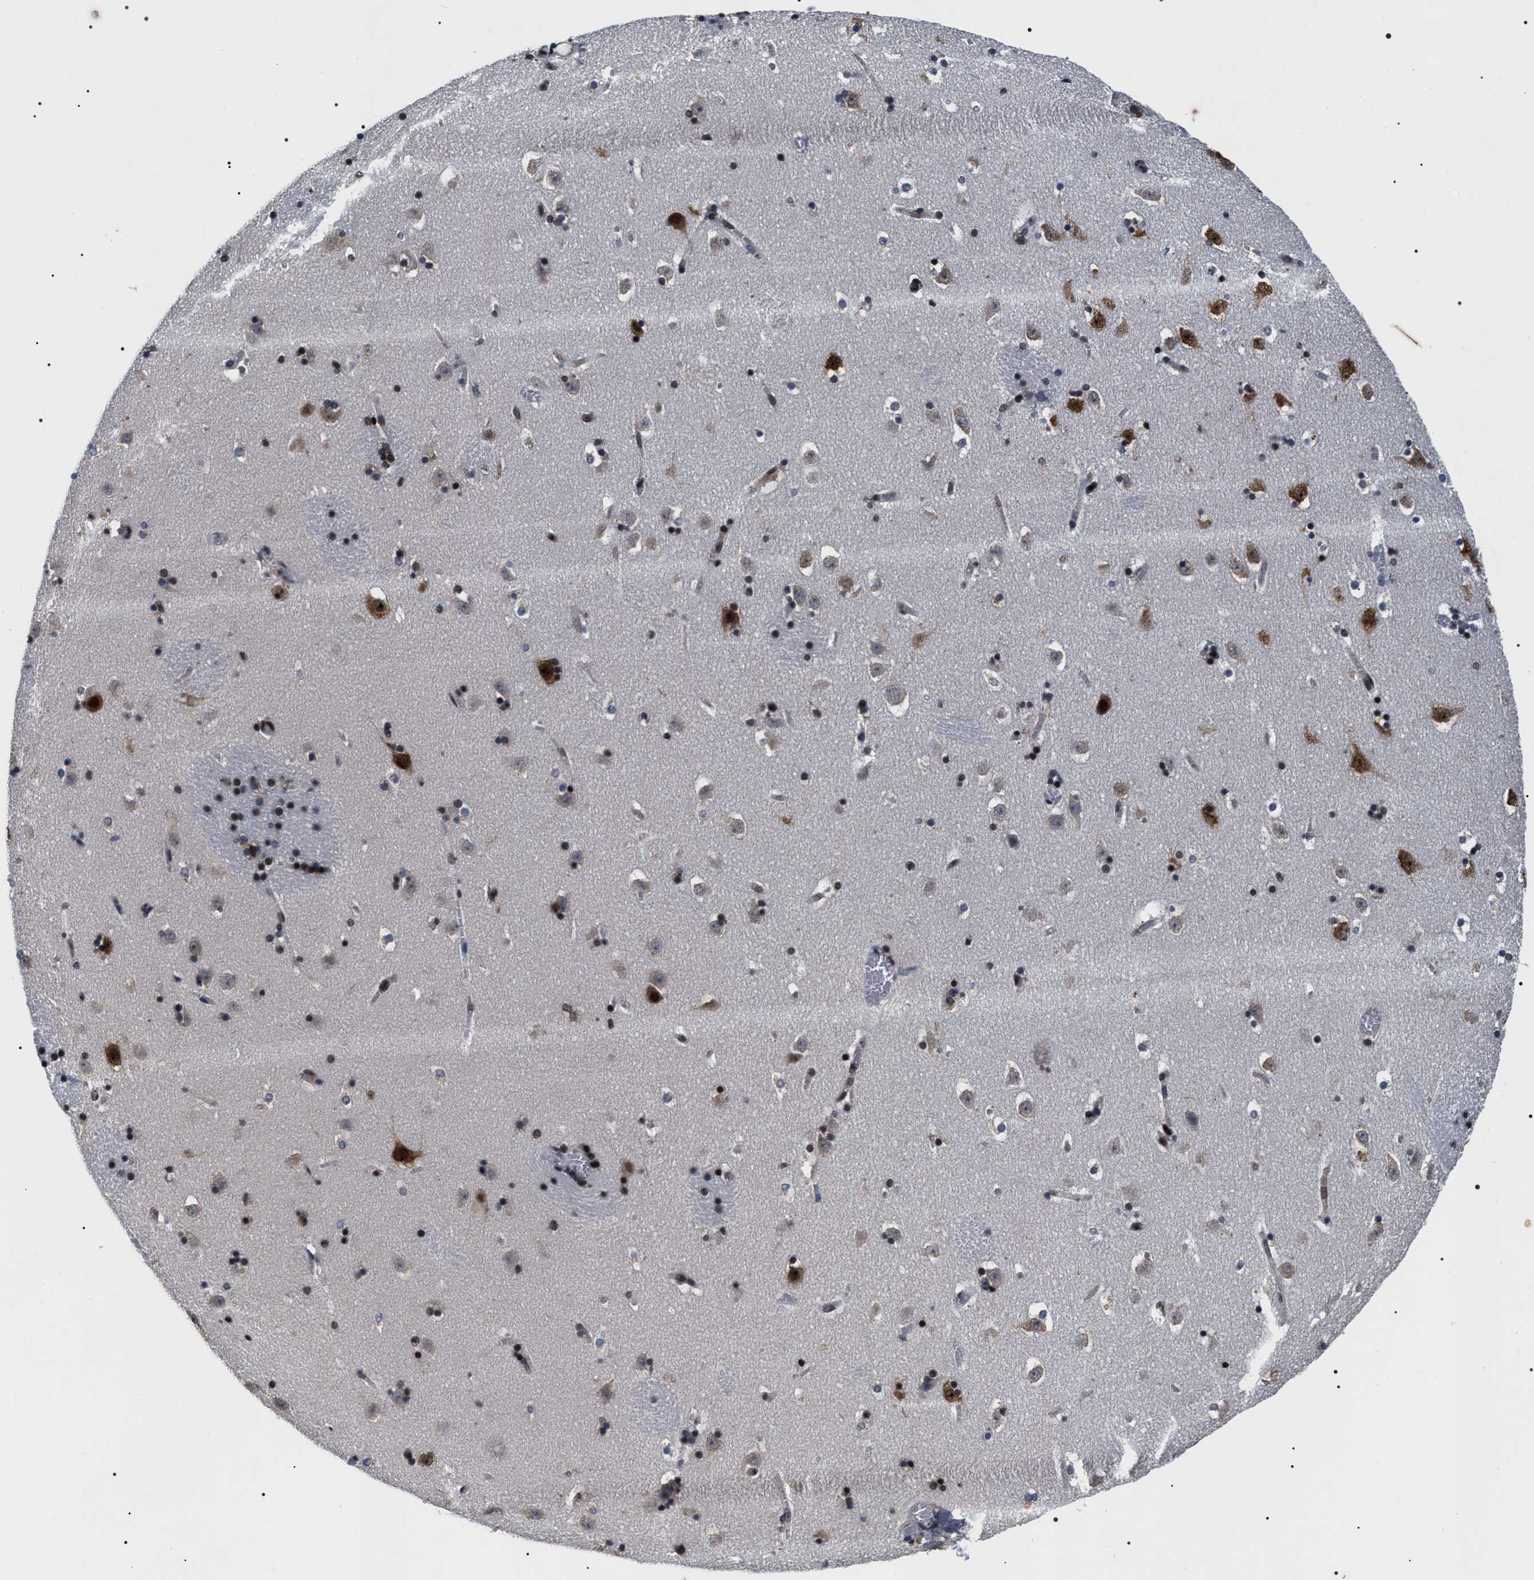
{"staining": {"intensity": "moderate", "quantity": "25%-75%", "location": "nuclear"}, "tissue": "caudate", "cell_type": "Glial cells", "image_type": "normal", "snomed": [{"axis": "morphology", "description": "Normal tissue, NOS"}, {"axis": "topography", "description": "Lateral ventricle wall"}], "caption": "Caudate stained with IHC demonstrates moderate nuclear positivity in approximately 25%-75% of glial cells.", "gene": "RRP1B", "patient": {"sex": "male", "age": 45}}